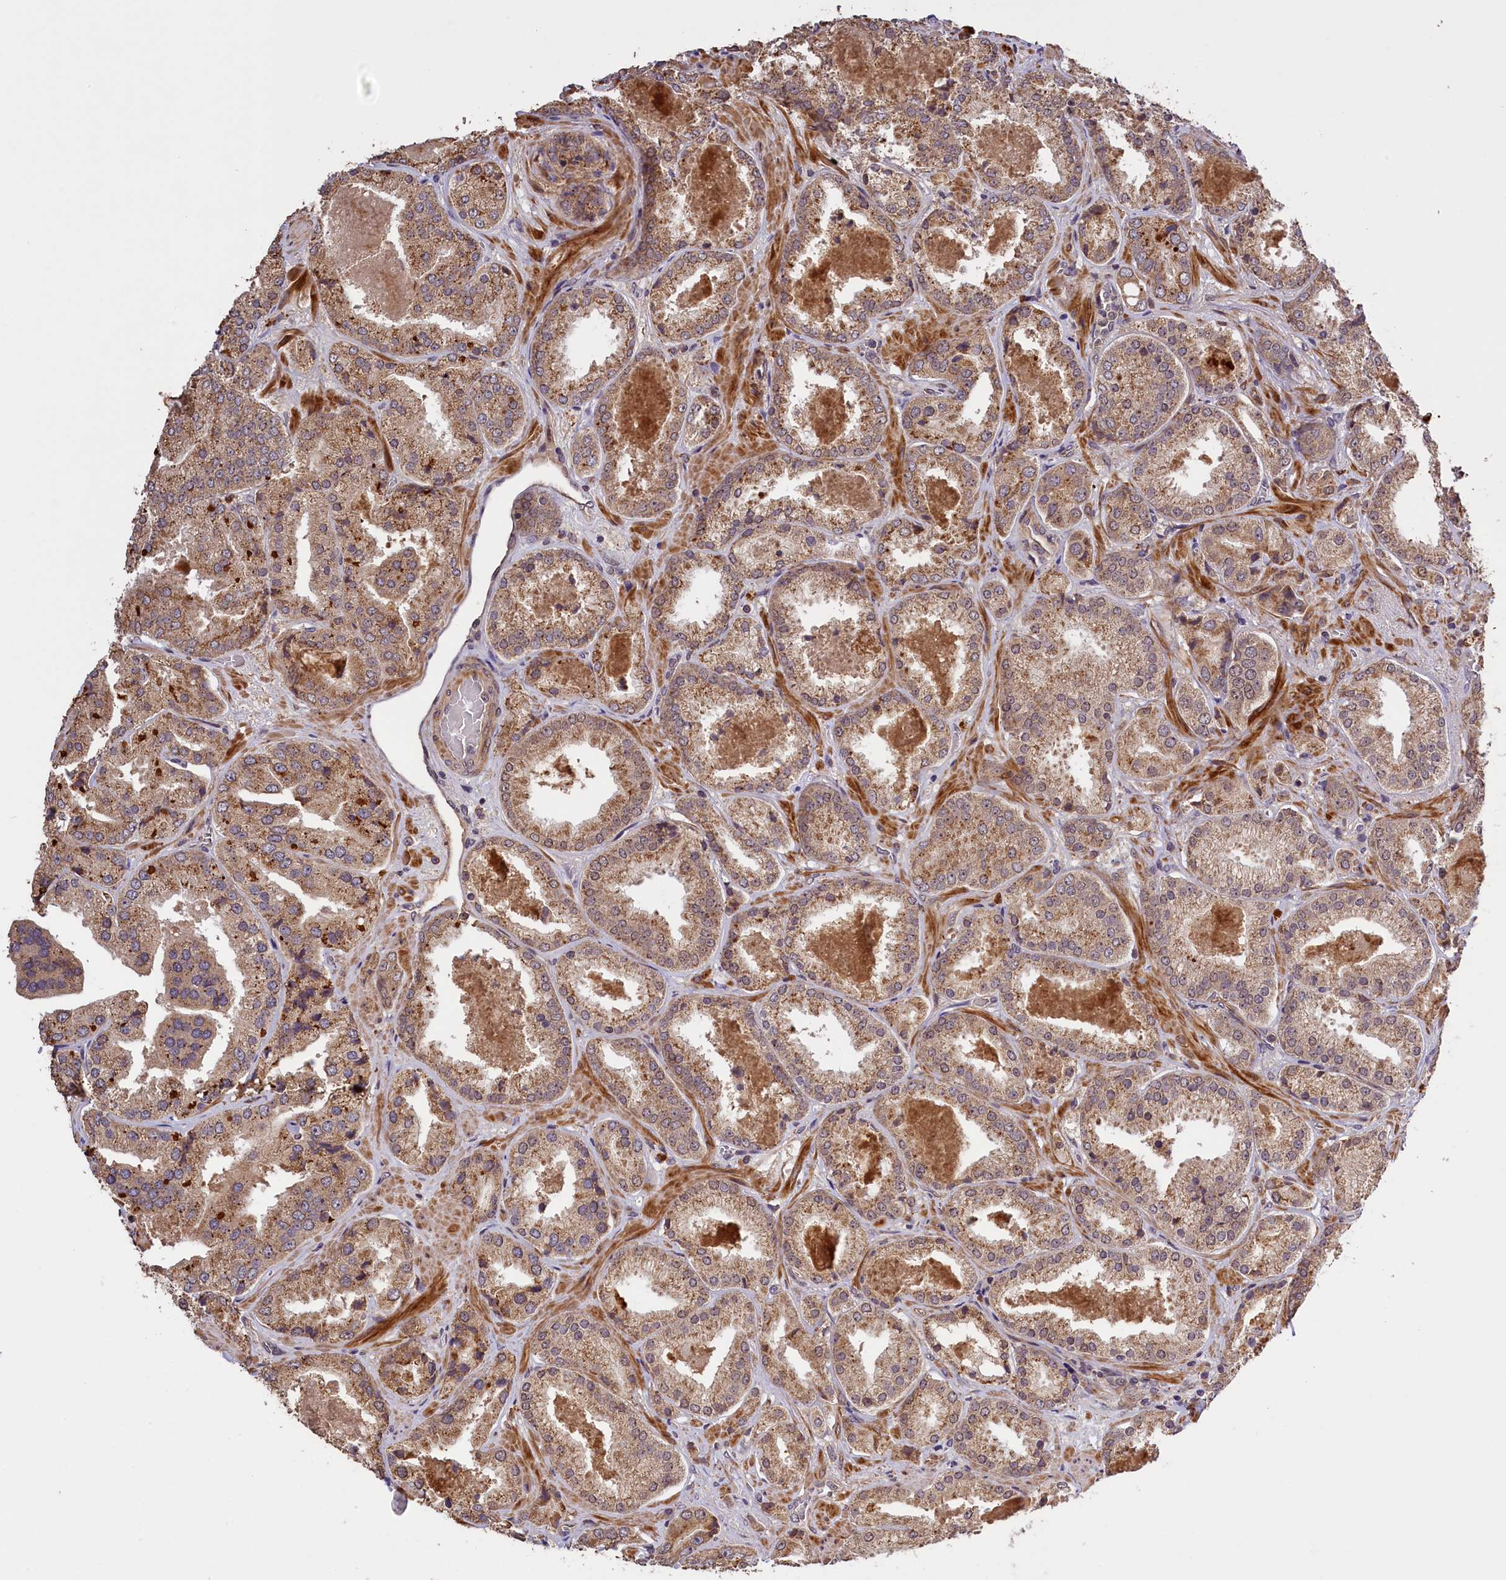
{"staining": {"intensity": "moderate", "quantity": ">75%", "location": "cytoplasmic/membranous"}, "tissue": "prostate cancer", "cell_type": "Tumor cells", "image_type": "cancer", "snomed": [{"axis": "morphology", "description": "Adenocarcinoma, High grade"}, {"axis": "topography", "description": "Prostate"}], "caption": "Prostate high-grade adenocarcinoma stained for a protein demonstrates moderate cytoplasmic/membranous positivity in tumor cells.", "gene": "DNAJB9", "patient": {"sex": "male", "age": 63}}